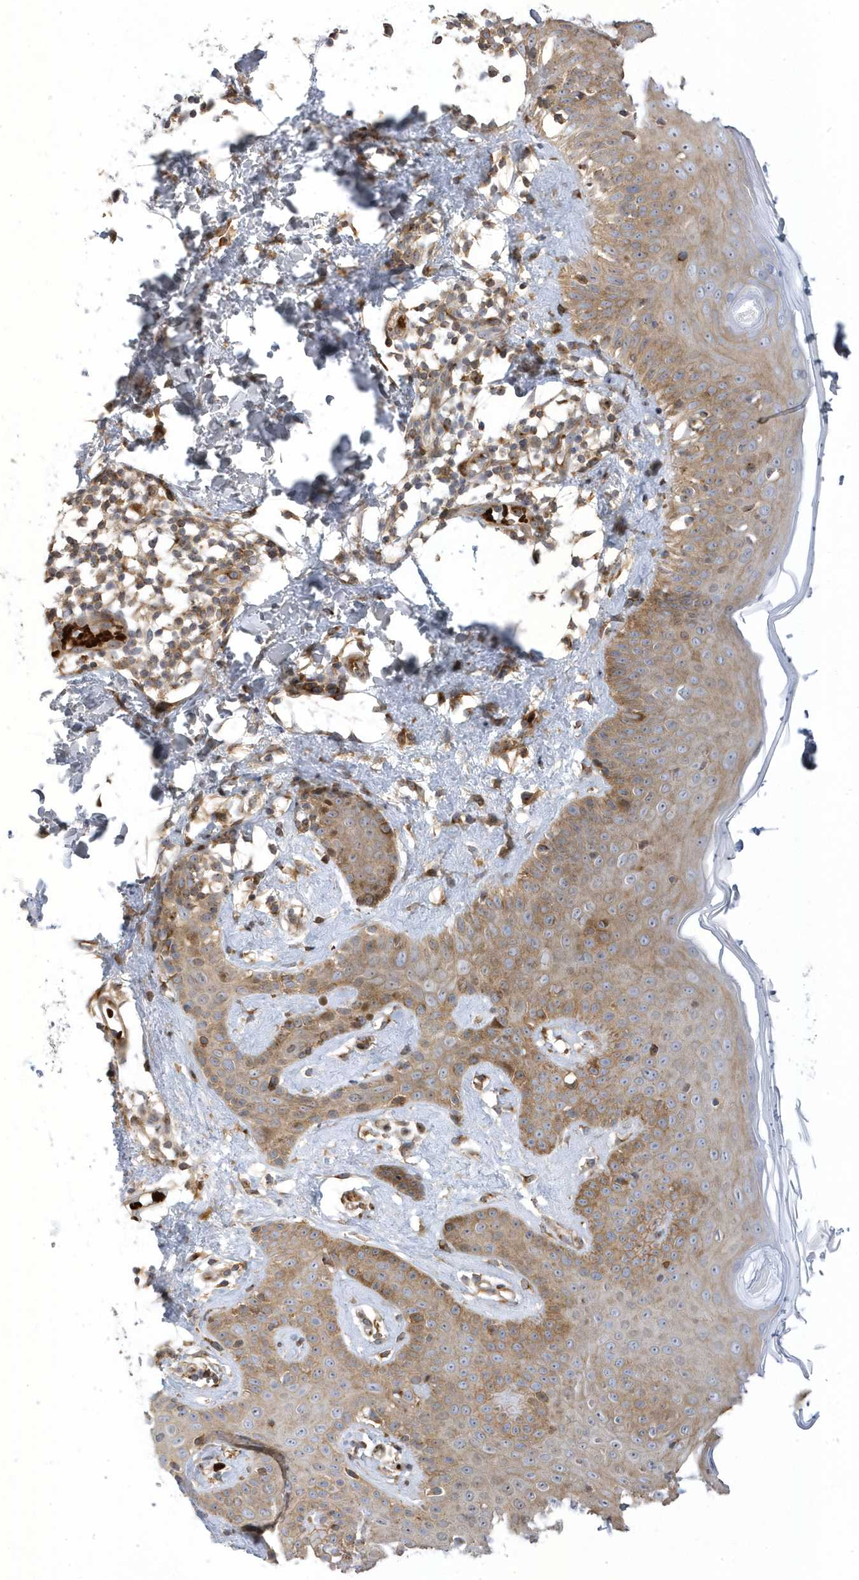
{"staining": {"intensity": "moderate", "quantity": "25%-75%", "location": "cytoplasmic/membranous"}, "tissue": "skin", "cell_type": "Fibroblasts", "image_type": "normal", "snomed": [{"axis": "morphology", "description": "Normal tissue, NOS"}, {"axis": "topography", "description": "Skin"}], "caption": "Fibroblasts display moderate cytoplasmic/membranous expression in about 25%-75% of cells in unremarkable skin.", "gene": "MAP7D3", "patient": {"sex": "male", "age": 52}}